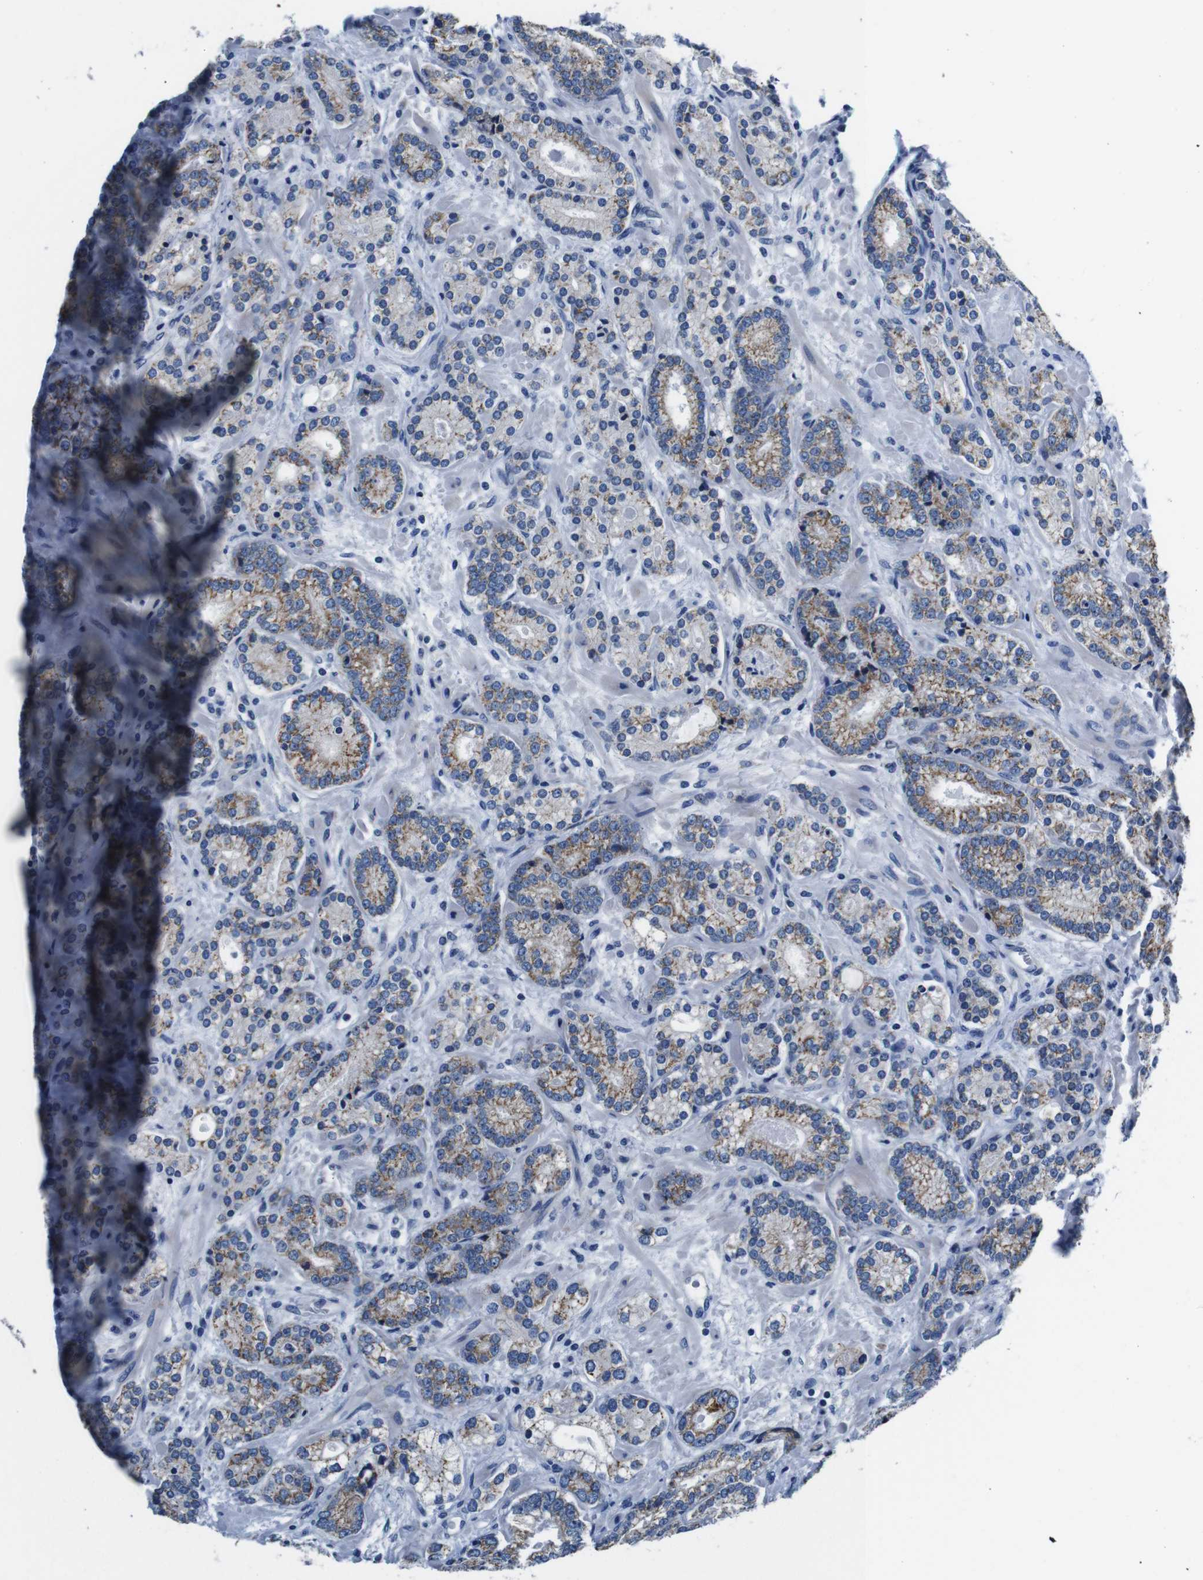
{"staining": {"intensity": "weak", "quantity": "25%-75%", "location": "cytoplasmic/membranous"}, "tissue": "prostate cancer", "cell_type": "Tumor cells", "image_type": "cancer", "snomed": [{"axis": "morphology", "description": "Adenocarcinoma, High grade"}, {"axis": "topography", "description": "Prostate"}], "caption": "Immunohistochemistry (IHC) histopathology image of prostate cancer (high-grade adenocarcinoma) stained for a protein (brown), which reveals low levels of weak cytoplasmic/membranous expression in approximately 25%-75% of tumor cells.", "gene": "SNX19", "patient": {"sex": "male", "age": 61}}